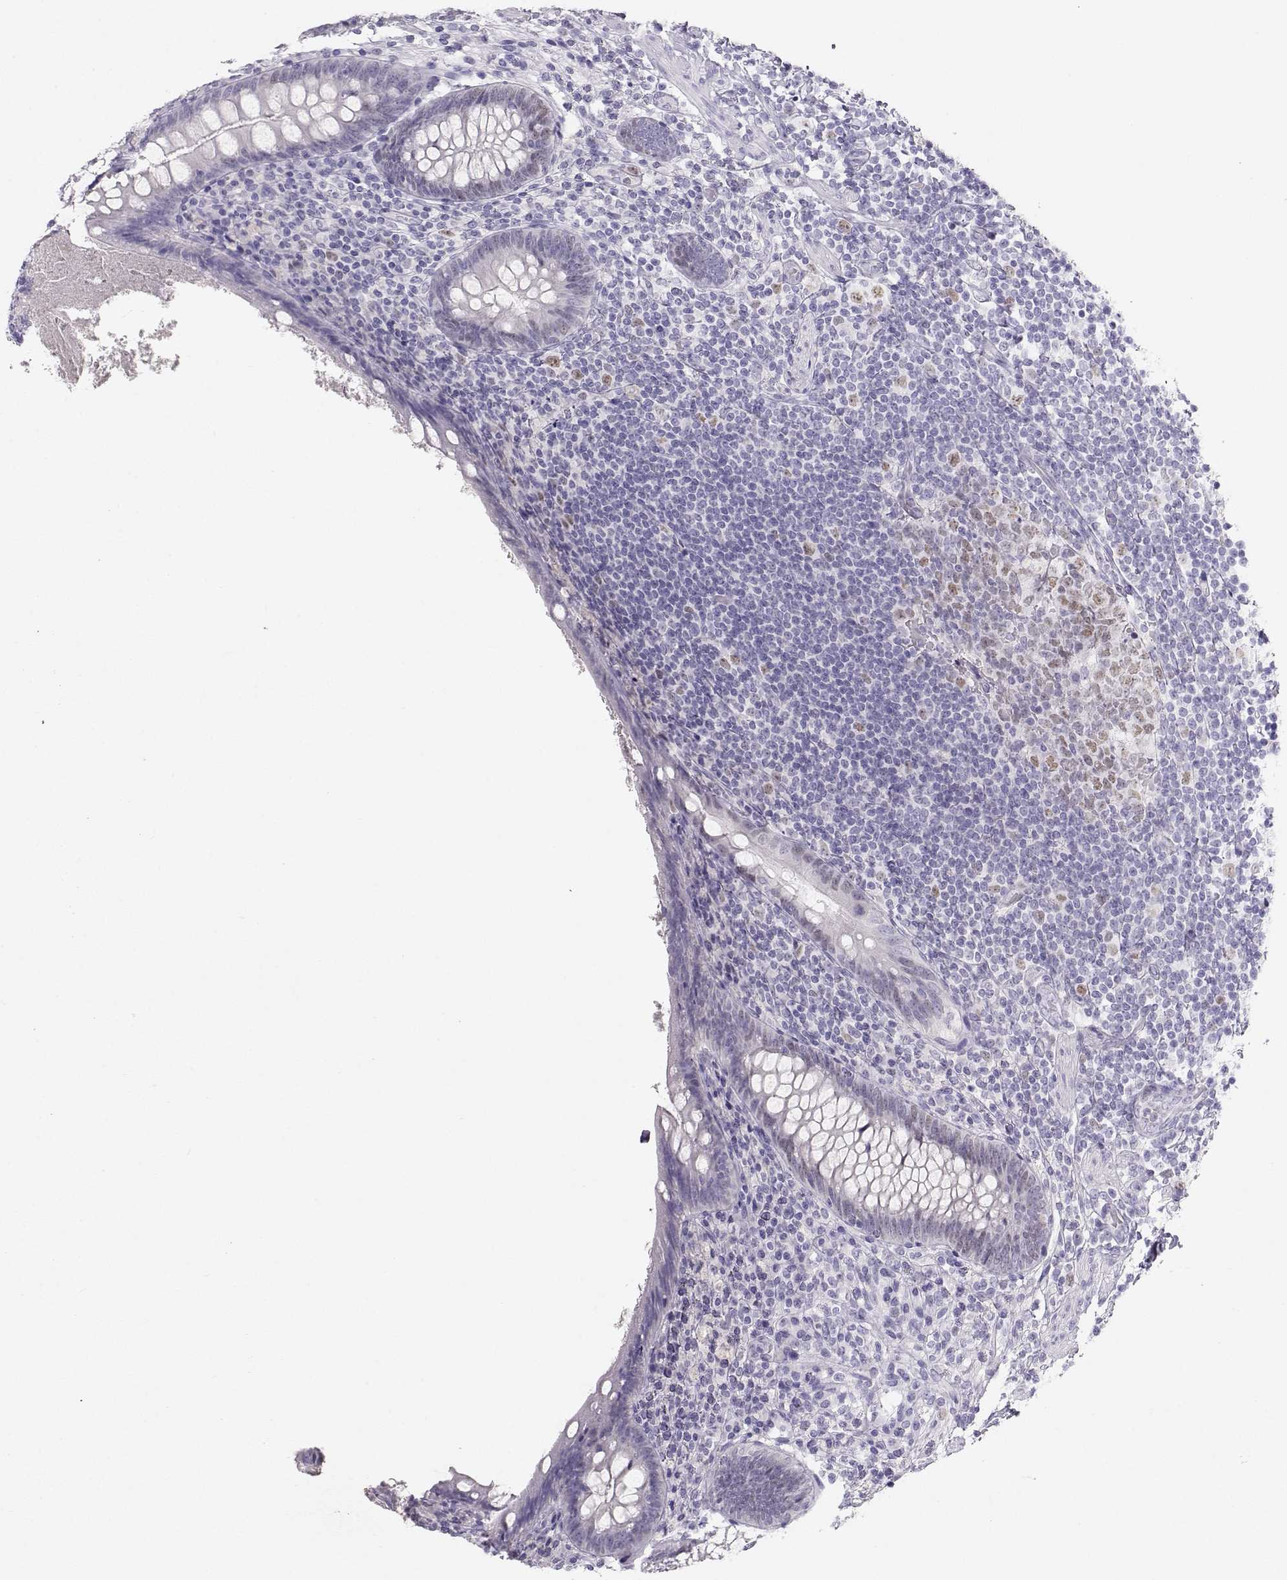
{"staining": {"intensity": "weak", "quantity": "<25%", "location": "nuclear"}, "tissue": "appendix", "cell_type": "Glandular cells", "image_type": "normal", "snomed": [{"axis": "morphology", "description": "Normal tissue, NOS"}, {"axis": "topography", "description": "Appendix"}], "caption": "Immunohistochemical staining of unremarkable appendix shows no significant expression in glandular cells. Brightfield microscopy of IHC stained with DAB (3,3'-diaminobenzidine) (brown) and hematoxylin (blue), captured at high magnification.", "gene": "OPN5", "patient": {"sex": "male", "age": 47}}